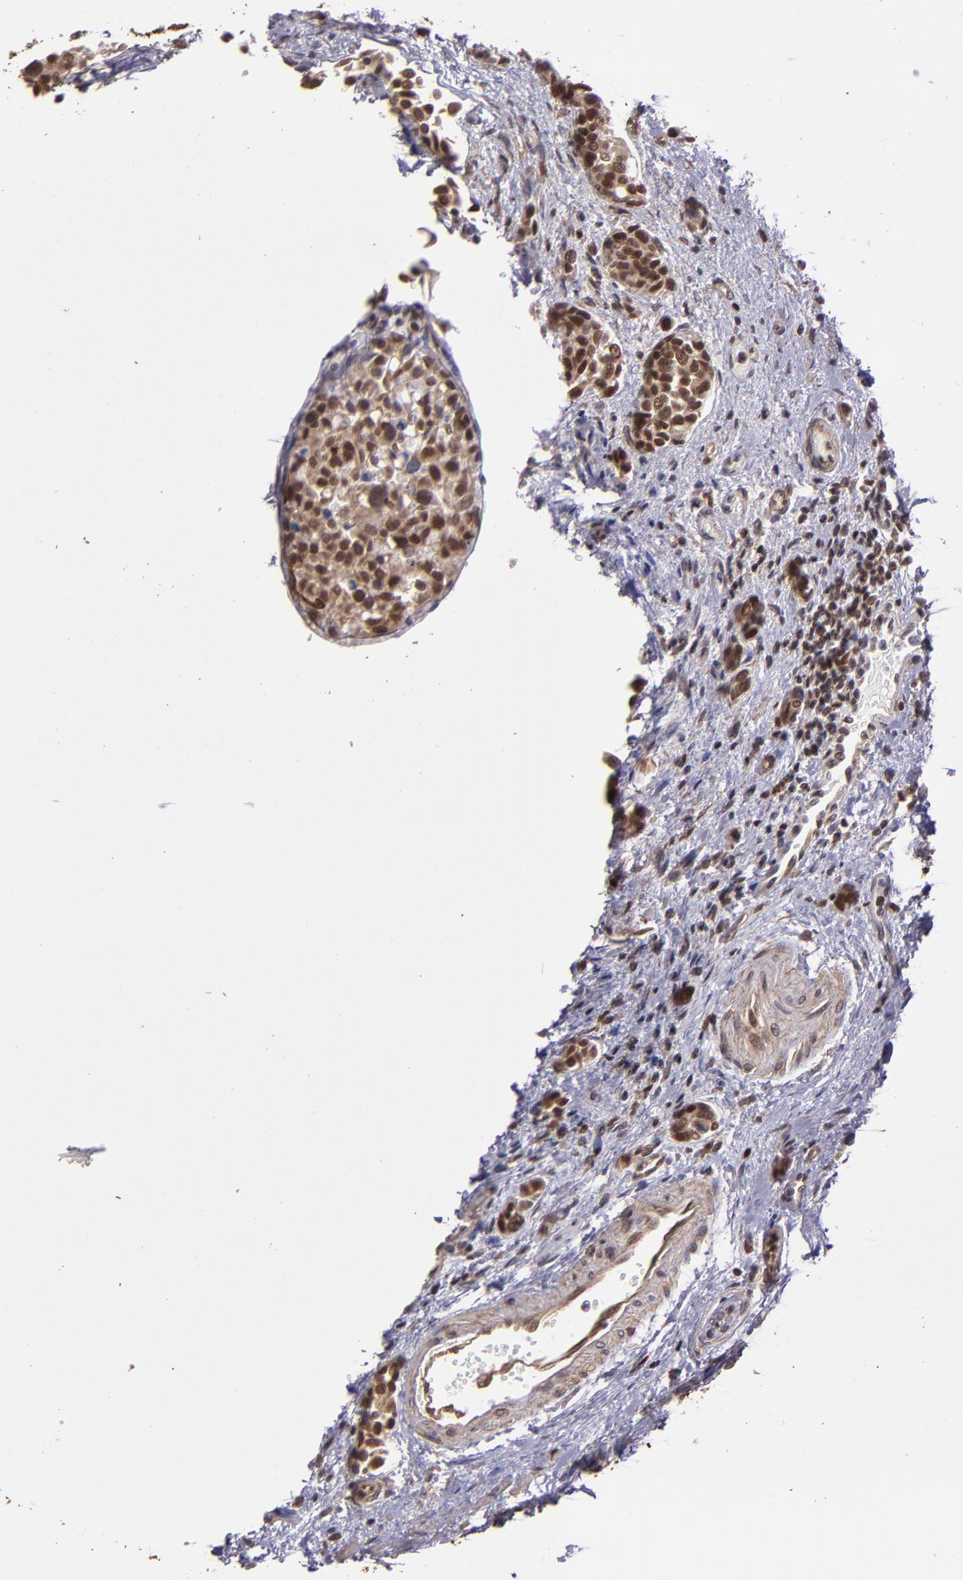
{"staining": {"intensity": "moderate", "quantity": ">75%", "location": "nuclear"}, "tissue": "urothelial cancer", "cell_type": "Tumor cells", "image_type": "cancer", "snomed": [{"axis": "morphology", "description": "Urothelial carcinoma, High grade"}, {"axis": "topography", "description": "Urinary bladder"}], "caption": "Tumor cells show medium levels of moderate nuclear positivity in about >75% of cells in human high-grade urothelial carcinoma.", "gene": "ELF1", "patient": {"sex": "male", "age": 78}}